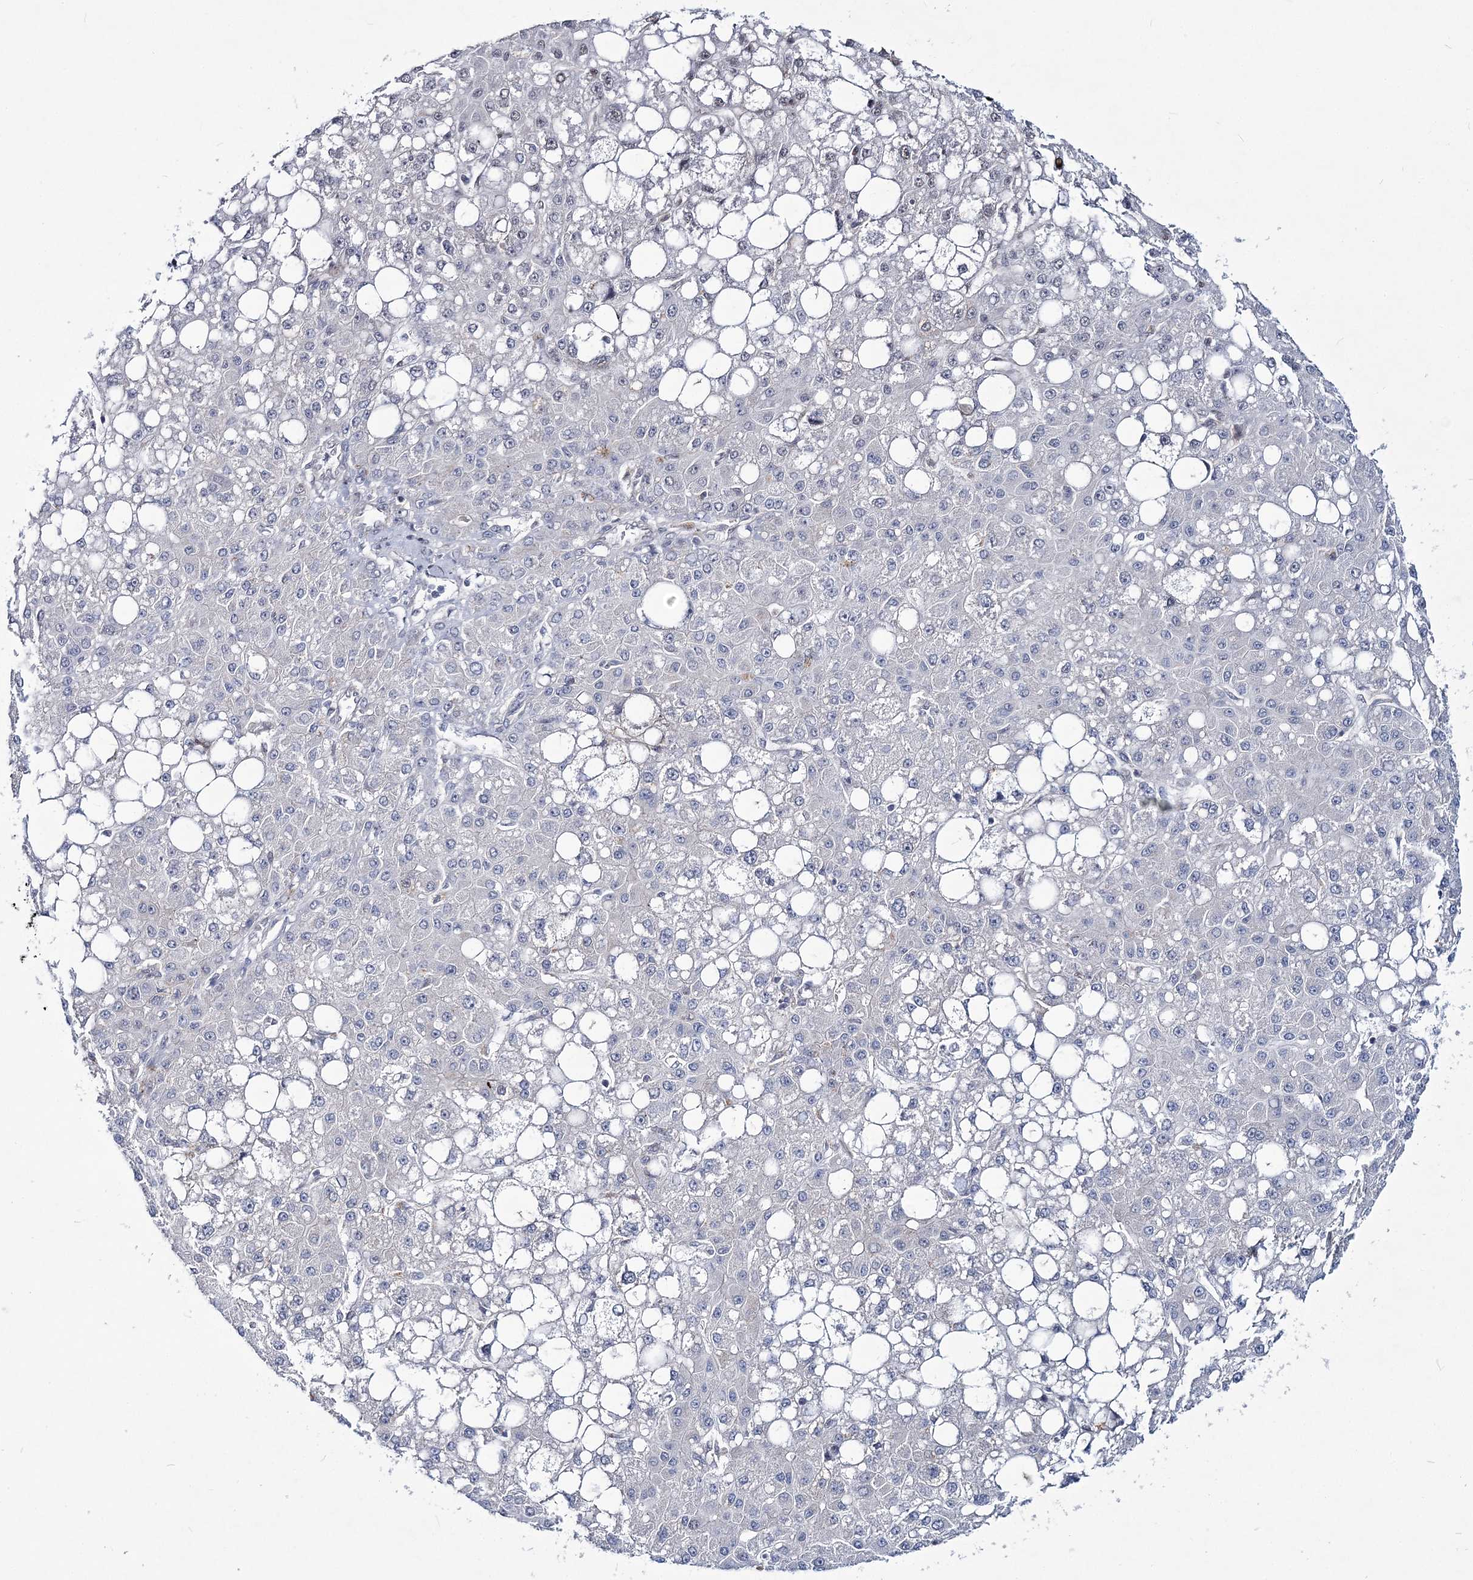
{"staining": {"intensity": "negative", "quantity": "none", "location": "none"}, "tissue": "liver cancer", "cell_type": "Tumor cells", "image_type": "cancer", "snomed": [{"axis": "morphology", "description": "Carcinoma, Hepatocellular, NOS"}, {"axis": "topography", "description": "Liver"}], "caption": "Immunohistochemical staining of liver cancer demonstrates no significant positivity in tumor cells. (DAB immunohistochemistry (IHC), high magnification).", "gene": "TATDN2", "patient": {"sex": "male", "age": 67}}